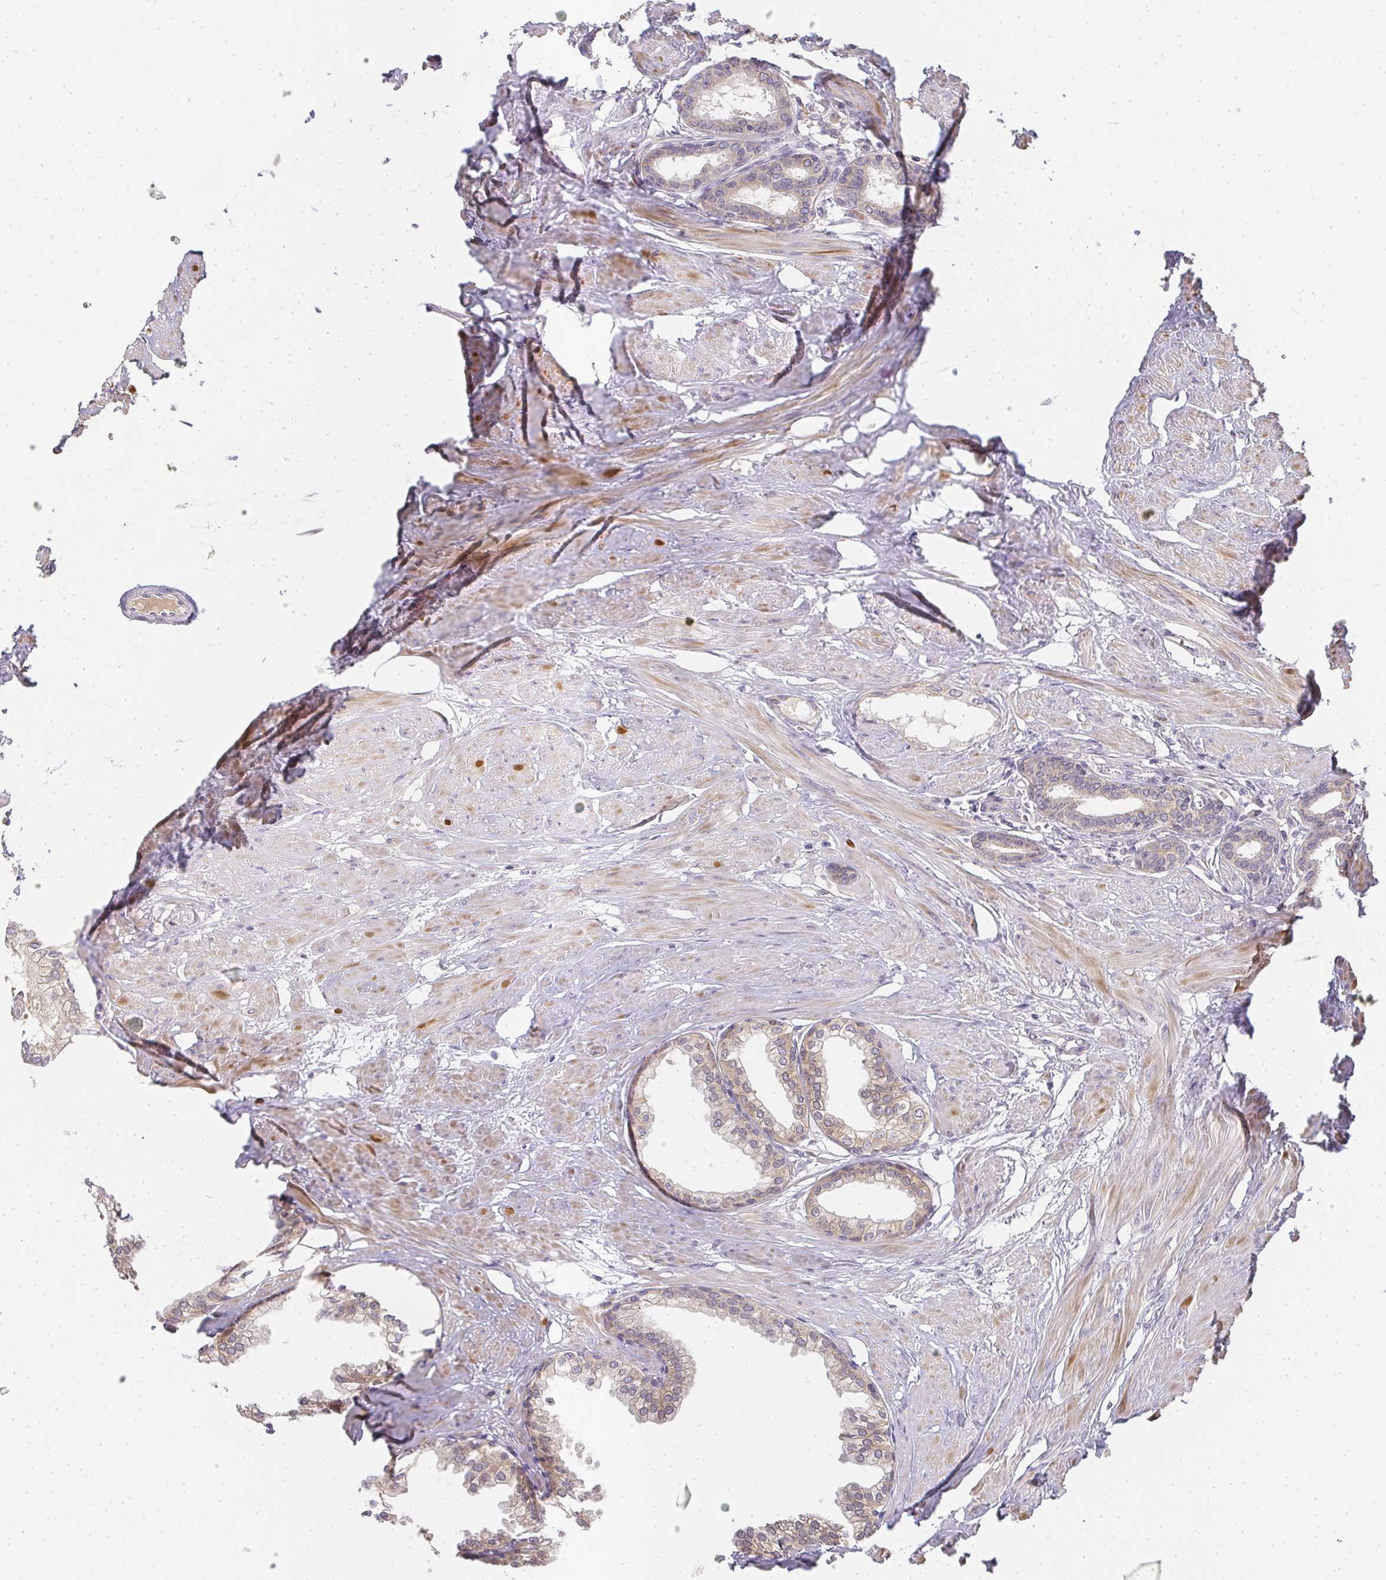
{"staining": {"intensity": "moderate", "quantity": "<25%", "location": "cytoplasmic/membranous"}, "tissue": "prostate", "cell_type": "Glandular cells", "image_type": "normal", "snomed": [{"axis": "morphology", "description": "Normal tissue, NOS"}, {"axis": "topography", "description": "Prostate"}, {"axis": "topography", "description": "Peripheral nerve tissue"}], "caption": "Immunohistochemistry photomicrograph of normal human prostate stained for a protein (brown), which exhibits low levels of moderate cytoplasmic/membranous positivity in approximately <25% of glandular cells.", "gene": "SLC35B3", "patient": {"sex": "male", "age": 55}}